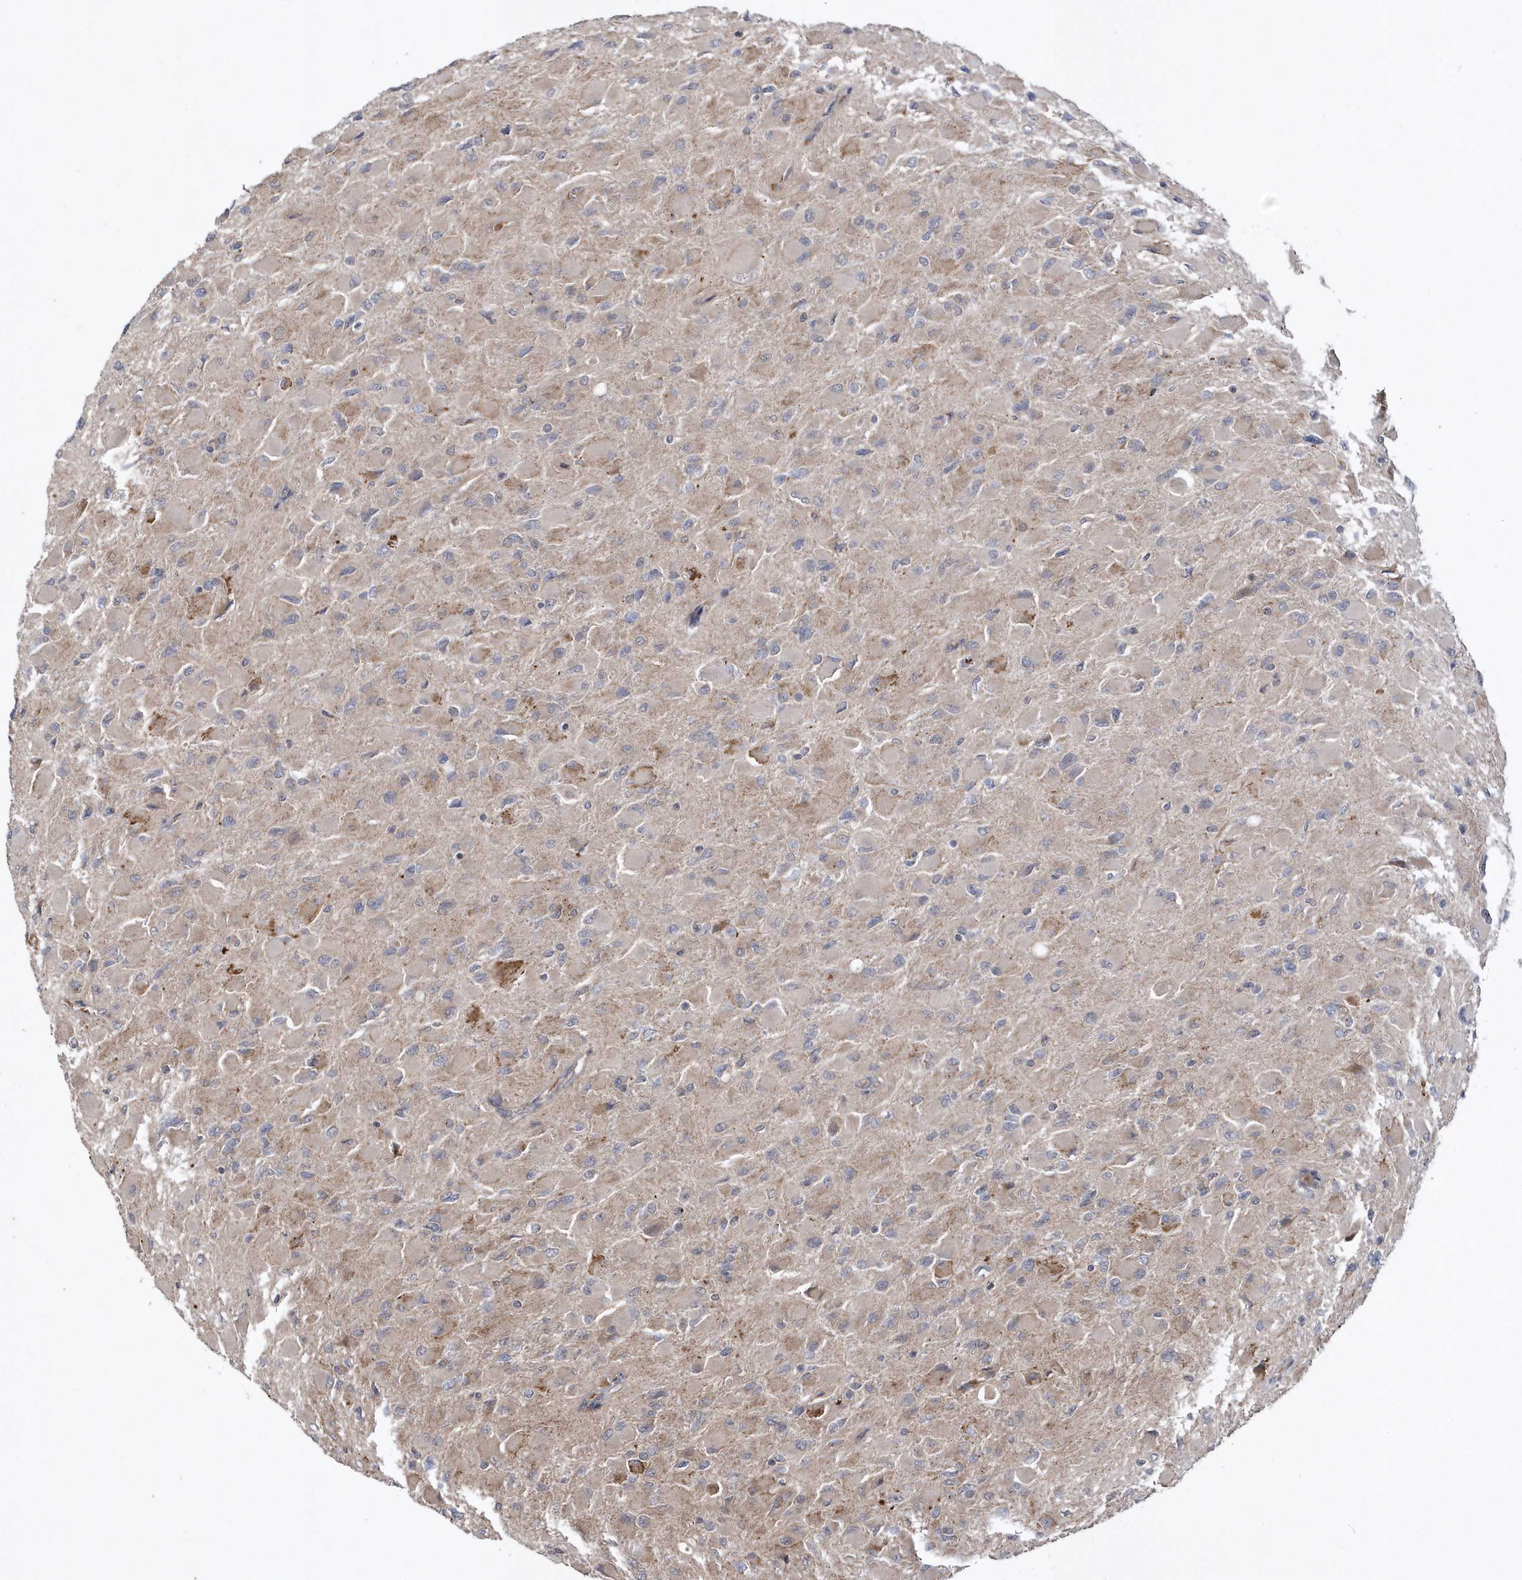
{"staining": {"intensity": "negative", "quantity": "none", "location": "none"}, "tissue": "glioma", "cell_type": "Tumor cells", "image_type": "cancer", "snomed": [{"axis": "morphology", "description": "Glioma, malignant, High grade"}, {"axis": "topography", "description": "Cerebral cortex"}], "caption": "Protein analysis of glioma demonstrates no significant staining in tumor cells. Brightfield microscopy of IHC stained with DAB (brown) and hematoxylin (blue), captured at high magnification.", "gene": "HMGCS1", "patient": {"sex": "female", "age": 36}}